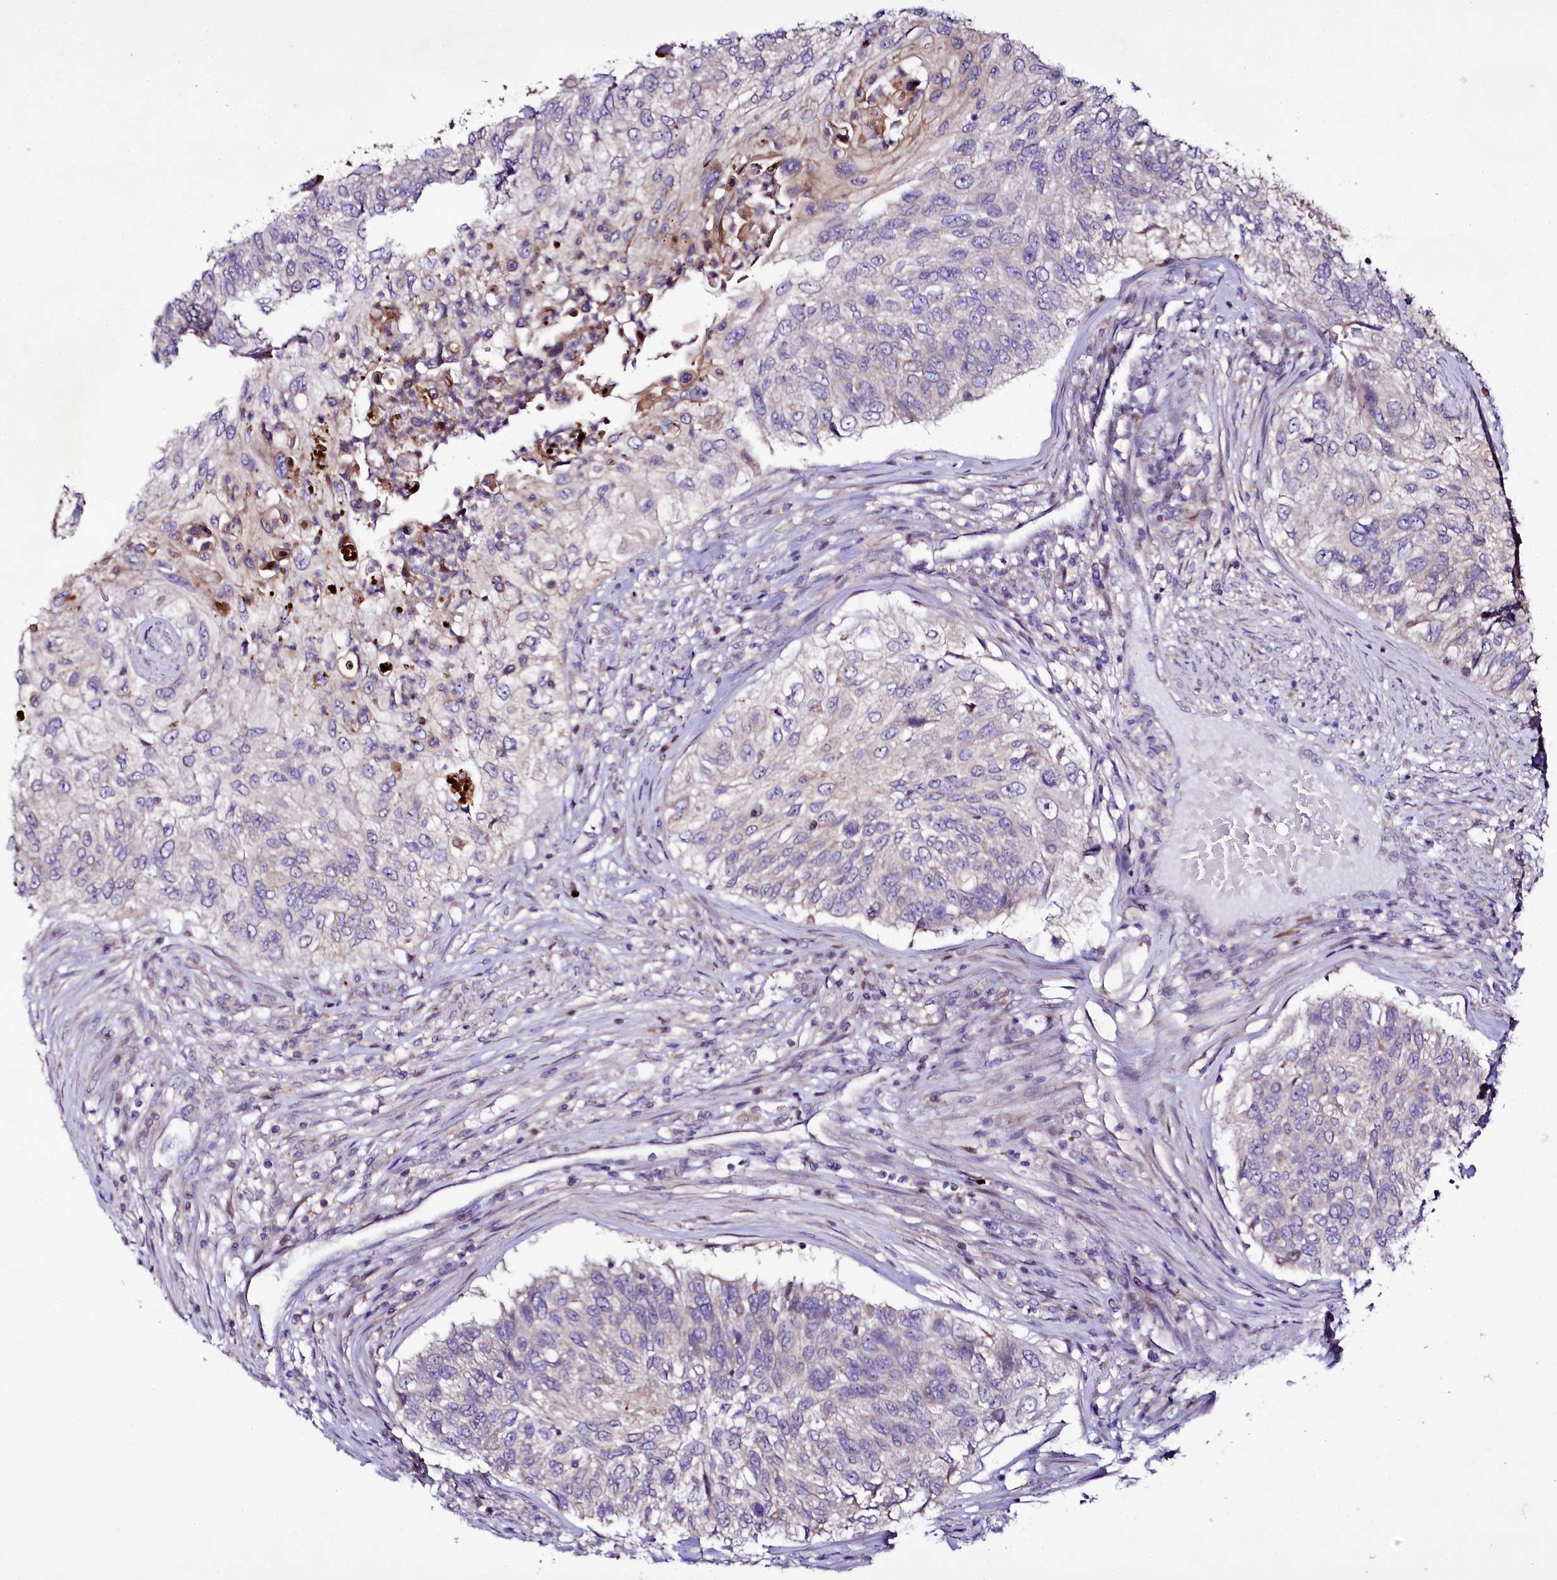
{"staining": {"intensity": "negative", "quantity": "none", "location": "none"}, "tissue": "urothelial cancer", "cell_type": "Tumor cells", "image_type": "cancer", "snomed": [{"axis": "morphology", "description": "Urothelial carcinoma, High grade"}, {"axis": "topography", "description": "Urinary bladder"}], "caption": "High-grade urothelial carcinoma stained for a protein using immunohistochemistry exhibits no positivity tumor cells.", "gene": "ZC3H12C", "patient": {"sex": "female", "age": 60}}